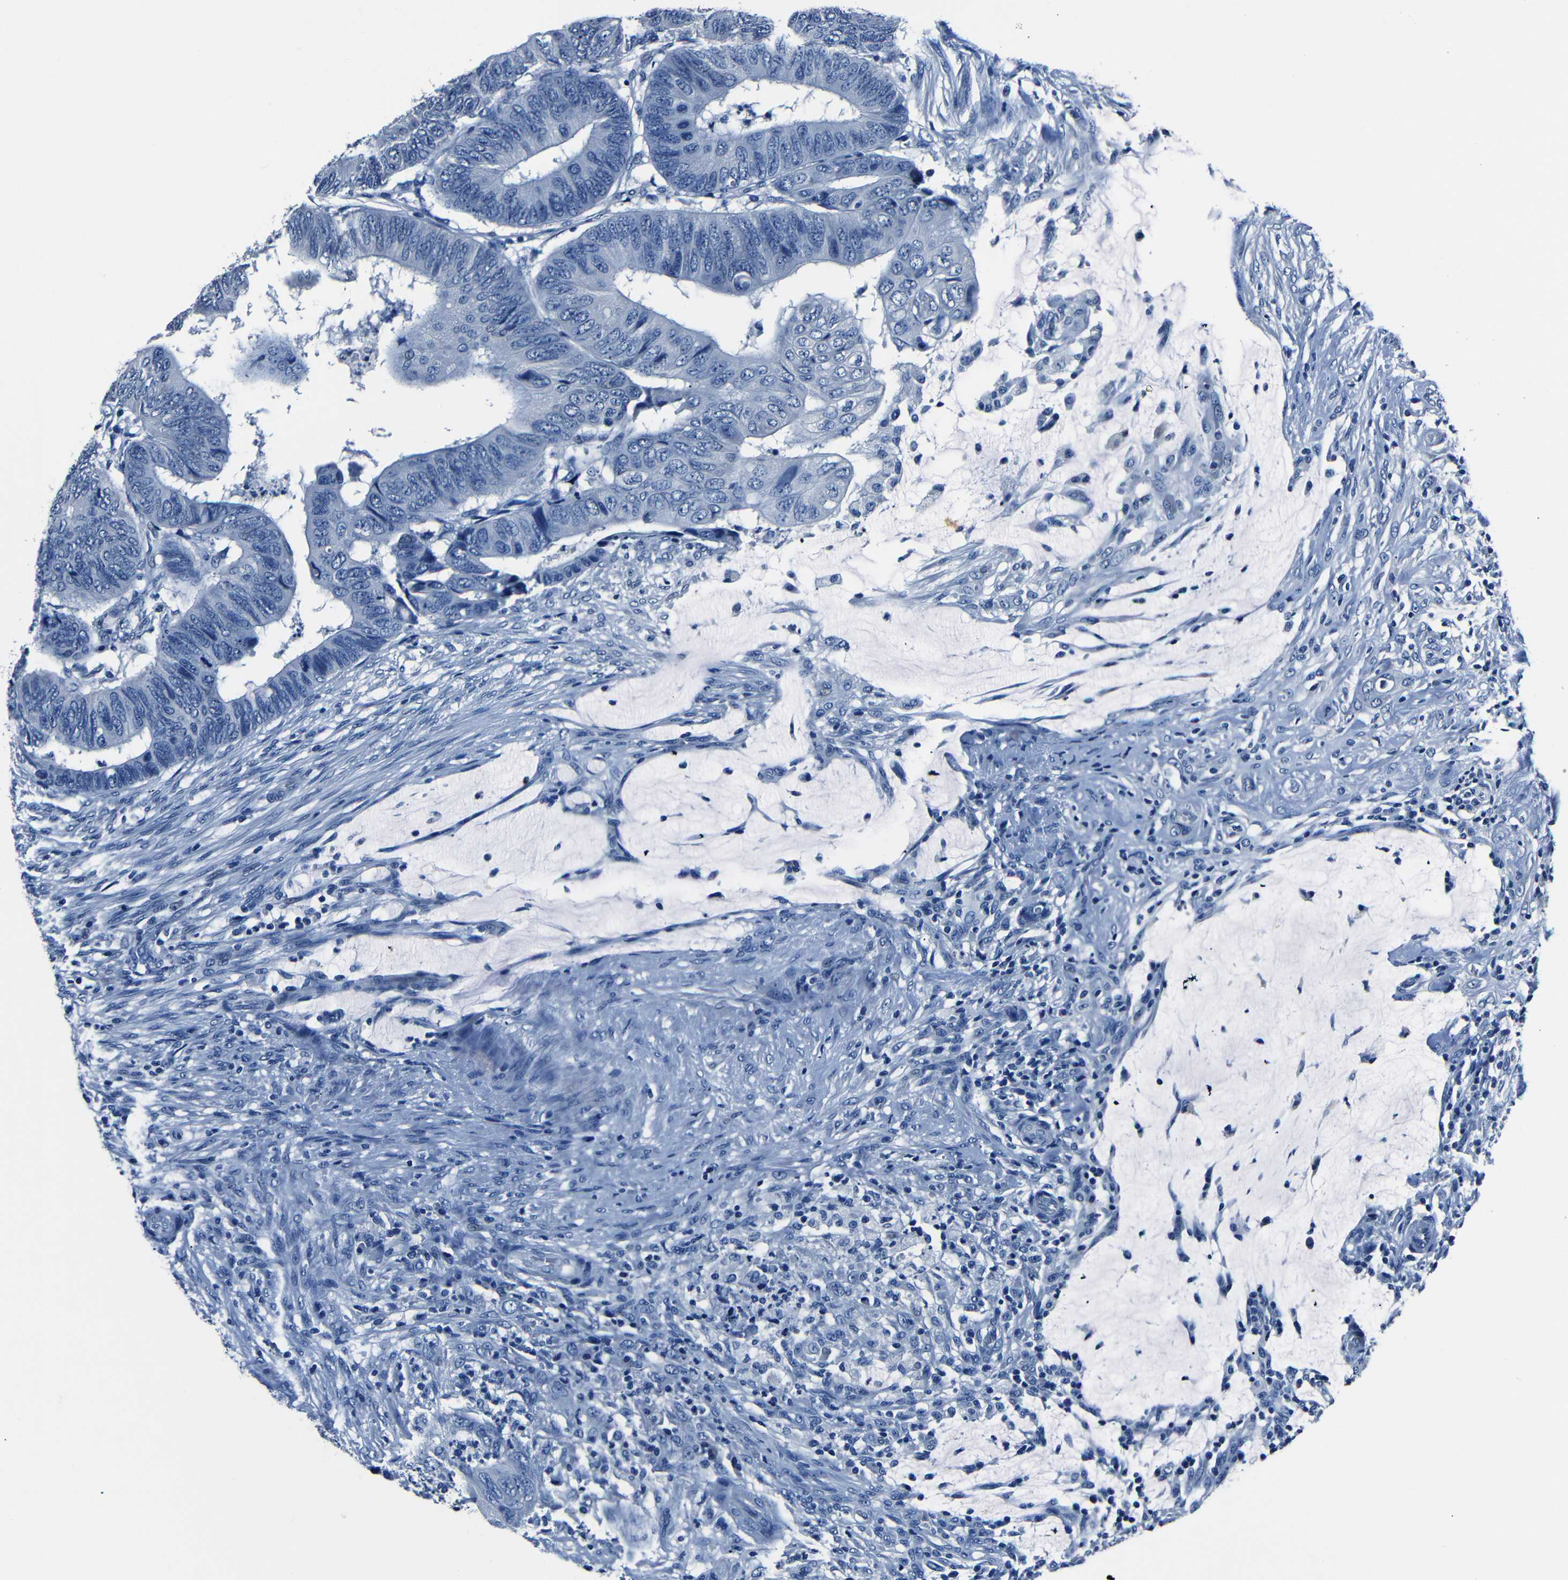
{"staining": {"intensity": "negative", "quantity": "none", "location": "none"}, "tissue": "colorectal cancer", "cell_type": "Tumor cells", "image_type": "cancer", "snomed": [{"axis": "morphology", "description": "Normal tissue, NOS"}, {"axis": "morphology", "description": "Adenocarcinoma, NOS"}, {"axis": "topography", "description": "Rectum"}, {"axis": "topography", "description": "Peripheral nerve tissue"}], "caption": "IHC image of colorectal adenocarcinoma stained for a protein (brown), which shows no expression in tumor cells.", "gene": "NCMAP", "patient": {"sex": "male", "age": 92}}